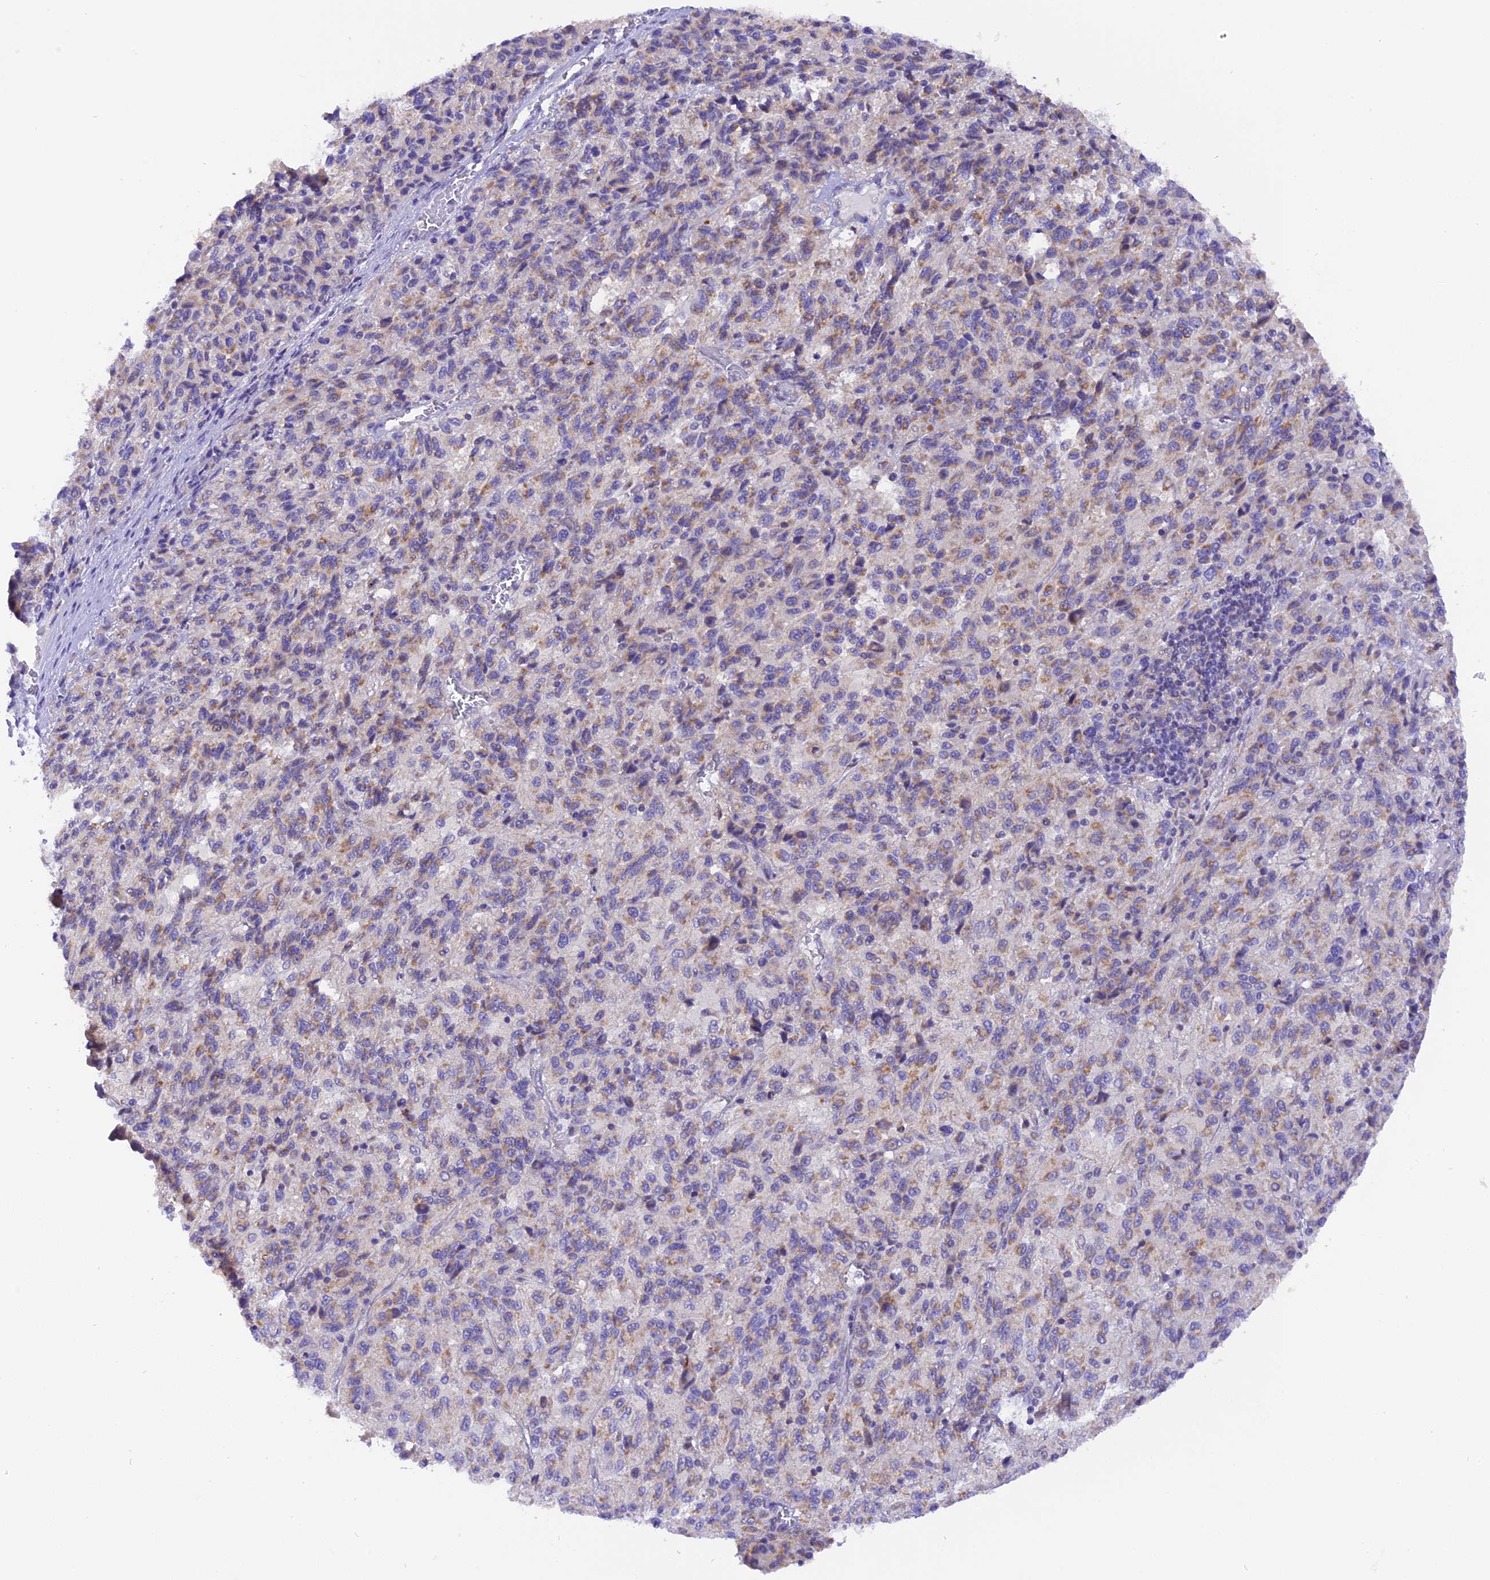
{"staining": {"intensity": "weak", "quantity": ">75%", "location": "cytoplasmic/membranous"}, "tissue": "melanoma", "cell_type": "Tumor cells", "image_type": "cancer", "snomed": [{"axis": "morphology", "description": "Malignant melanoma, Metastatic site"}, {"axis": "topography", "description": "Lung"}], "caption": "Melanoma stained with a protein marker shows weak staining in tumor cells.", "gene": "COL6A5", "patient": {"sex": "male", "age": 64}}